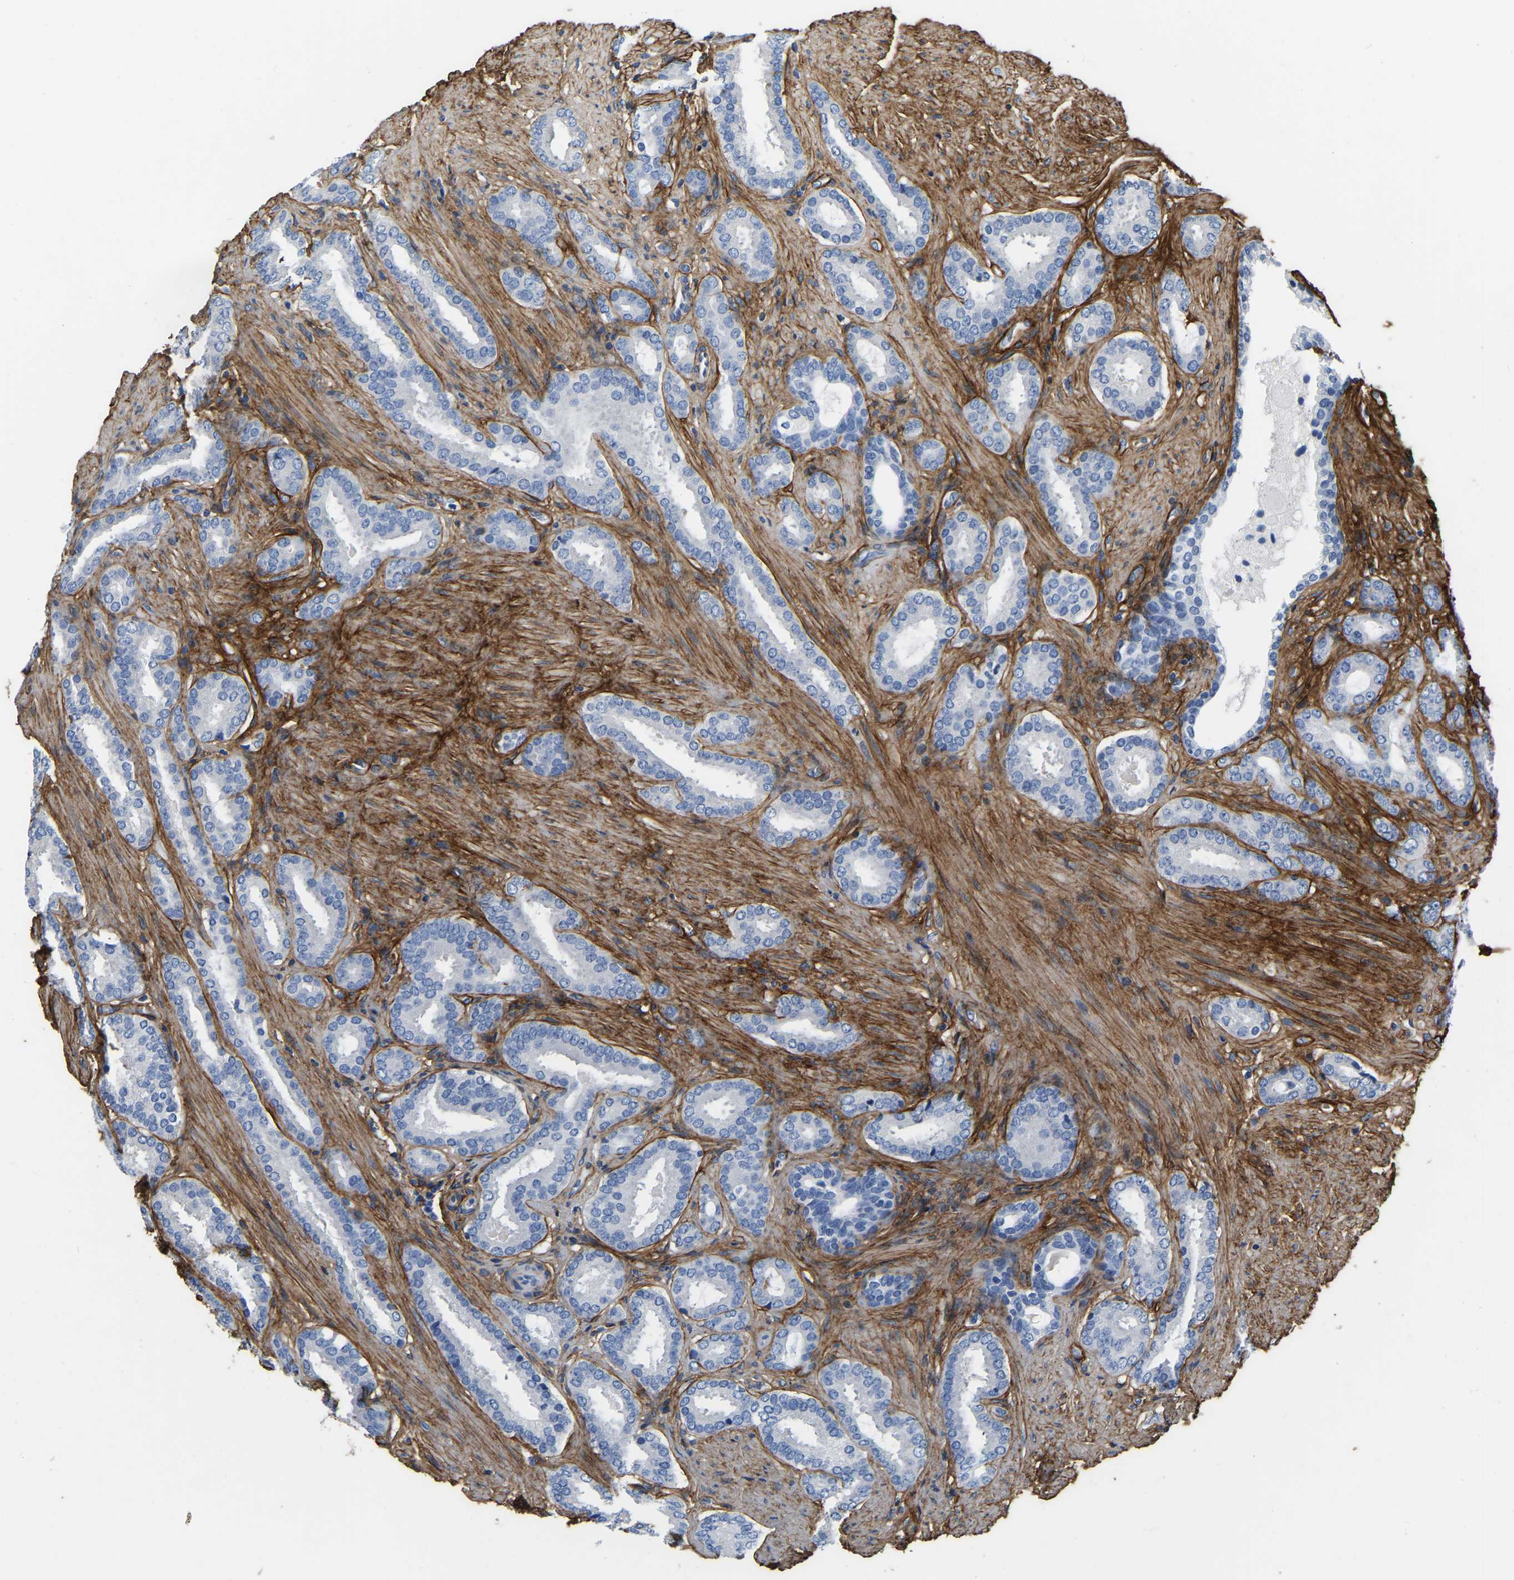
{"staining": {"intensity": "negative", "quantity": "none", "location": "none"}, "tissue": "prostate cancer", "cell_type": "Tumor cells", "image_type": "cancer", "snomed": [{"axis": "morphology", "description": "Adenocarcinoma, Low grade"}, {"axis": "topography", "description": "Prostate"}], "caption": "DAB (3,3'-diaminobenzidine) immunohistochemical staining of prostate cancer exhibits no significant positivity in tumor cells.", "gene": "COL6A1", "patient": {"sex": "male", "age": 69}}